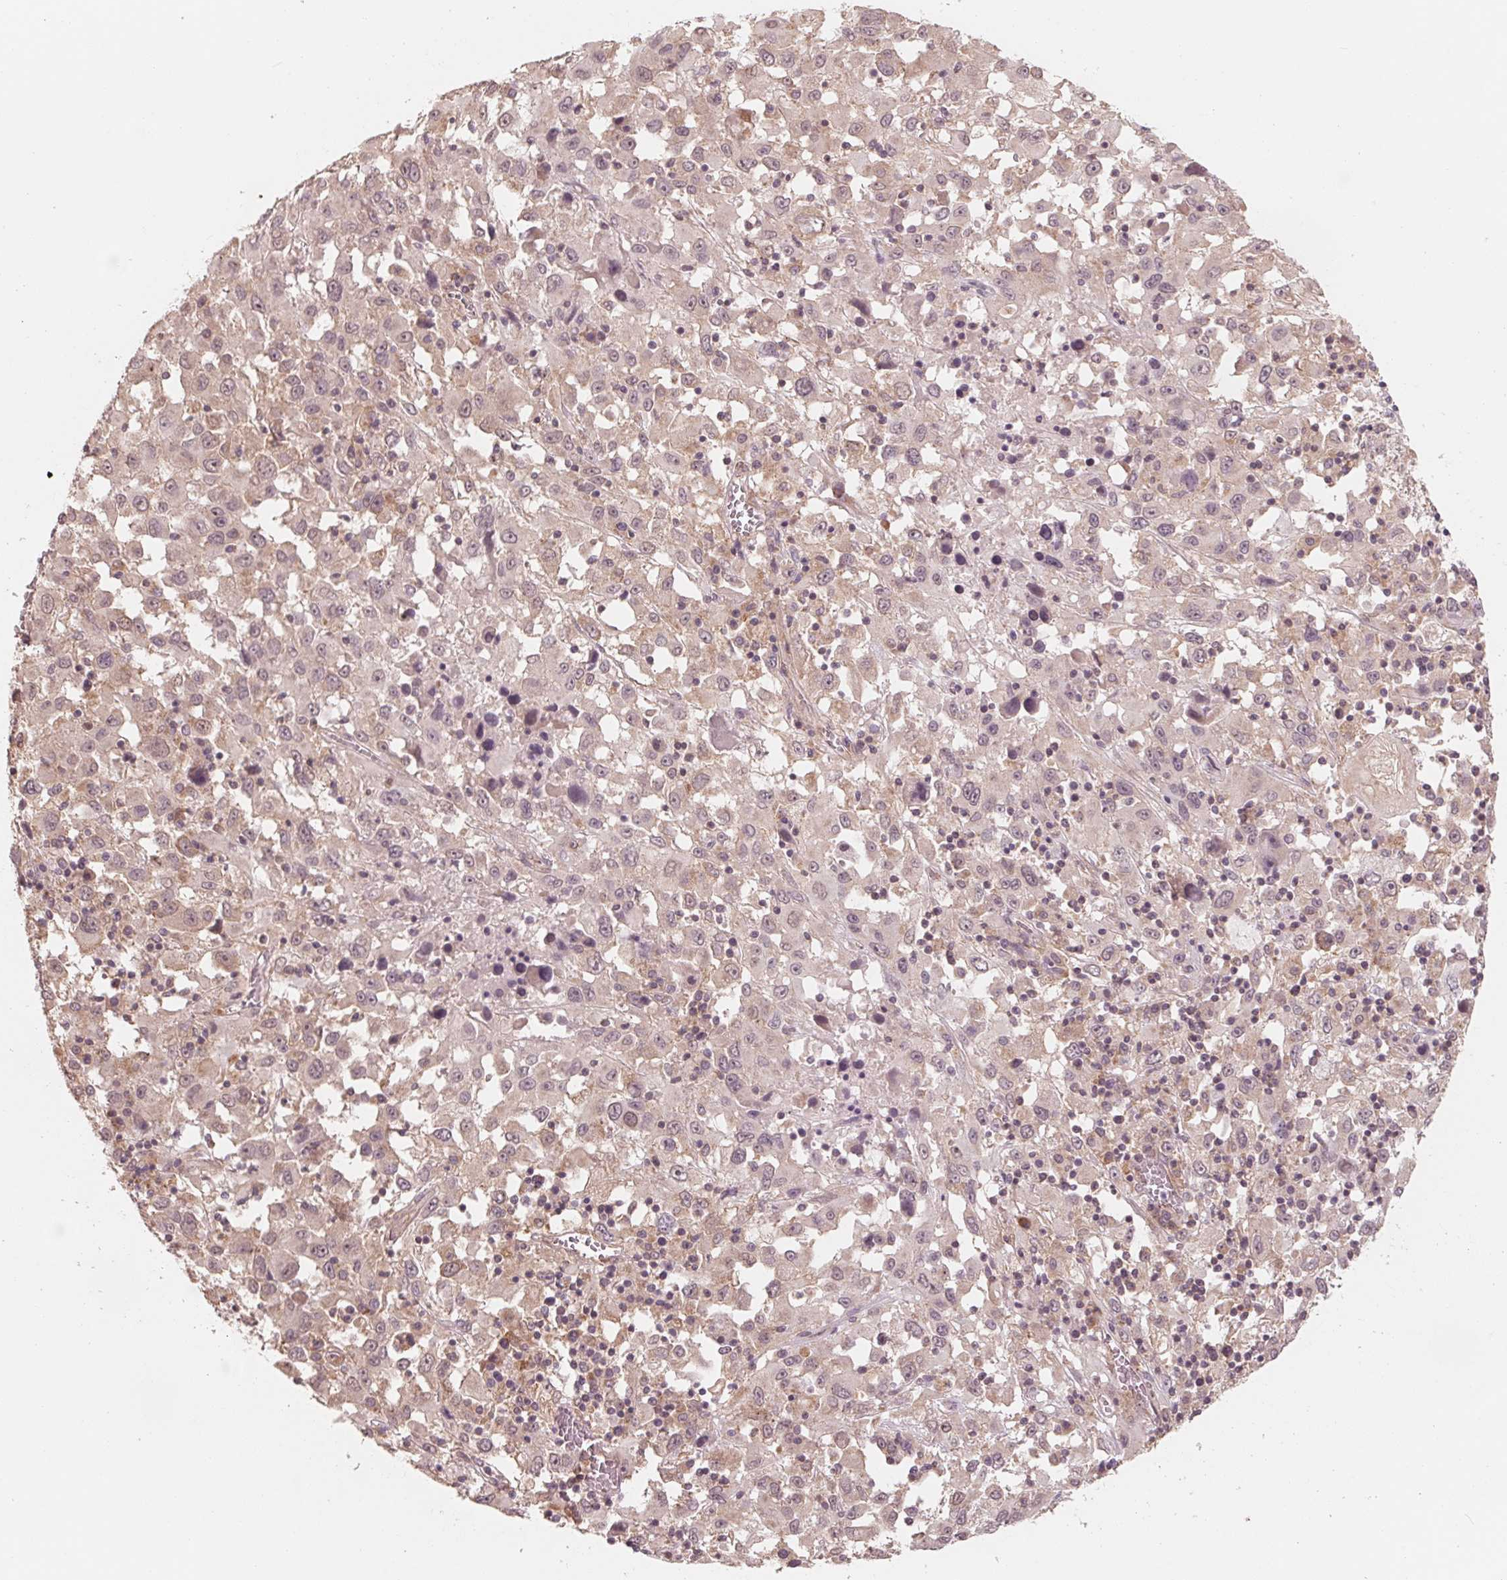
{"staining": {"intensity": "weak", "quantity": "<25%", "location": "cytoplasmic/membranous"}, "tissue": "melanoma", "cell_type": "Tumor cells", "image_type": "cancer", "snomed": [{"axis": "morphology", "description": "Malignant melanoma, Metastatic site"}, {"axis": "topography", "description": "Soft tissue"}], "caption": "An immunohistochemistry (IHC) image of melanoma is shown. There is no staining in tumor cells of melanoma.", "gene": "GIGYF2", "patient": {"sex": "male", "age": 50}}